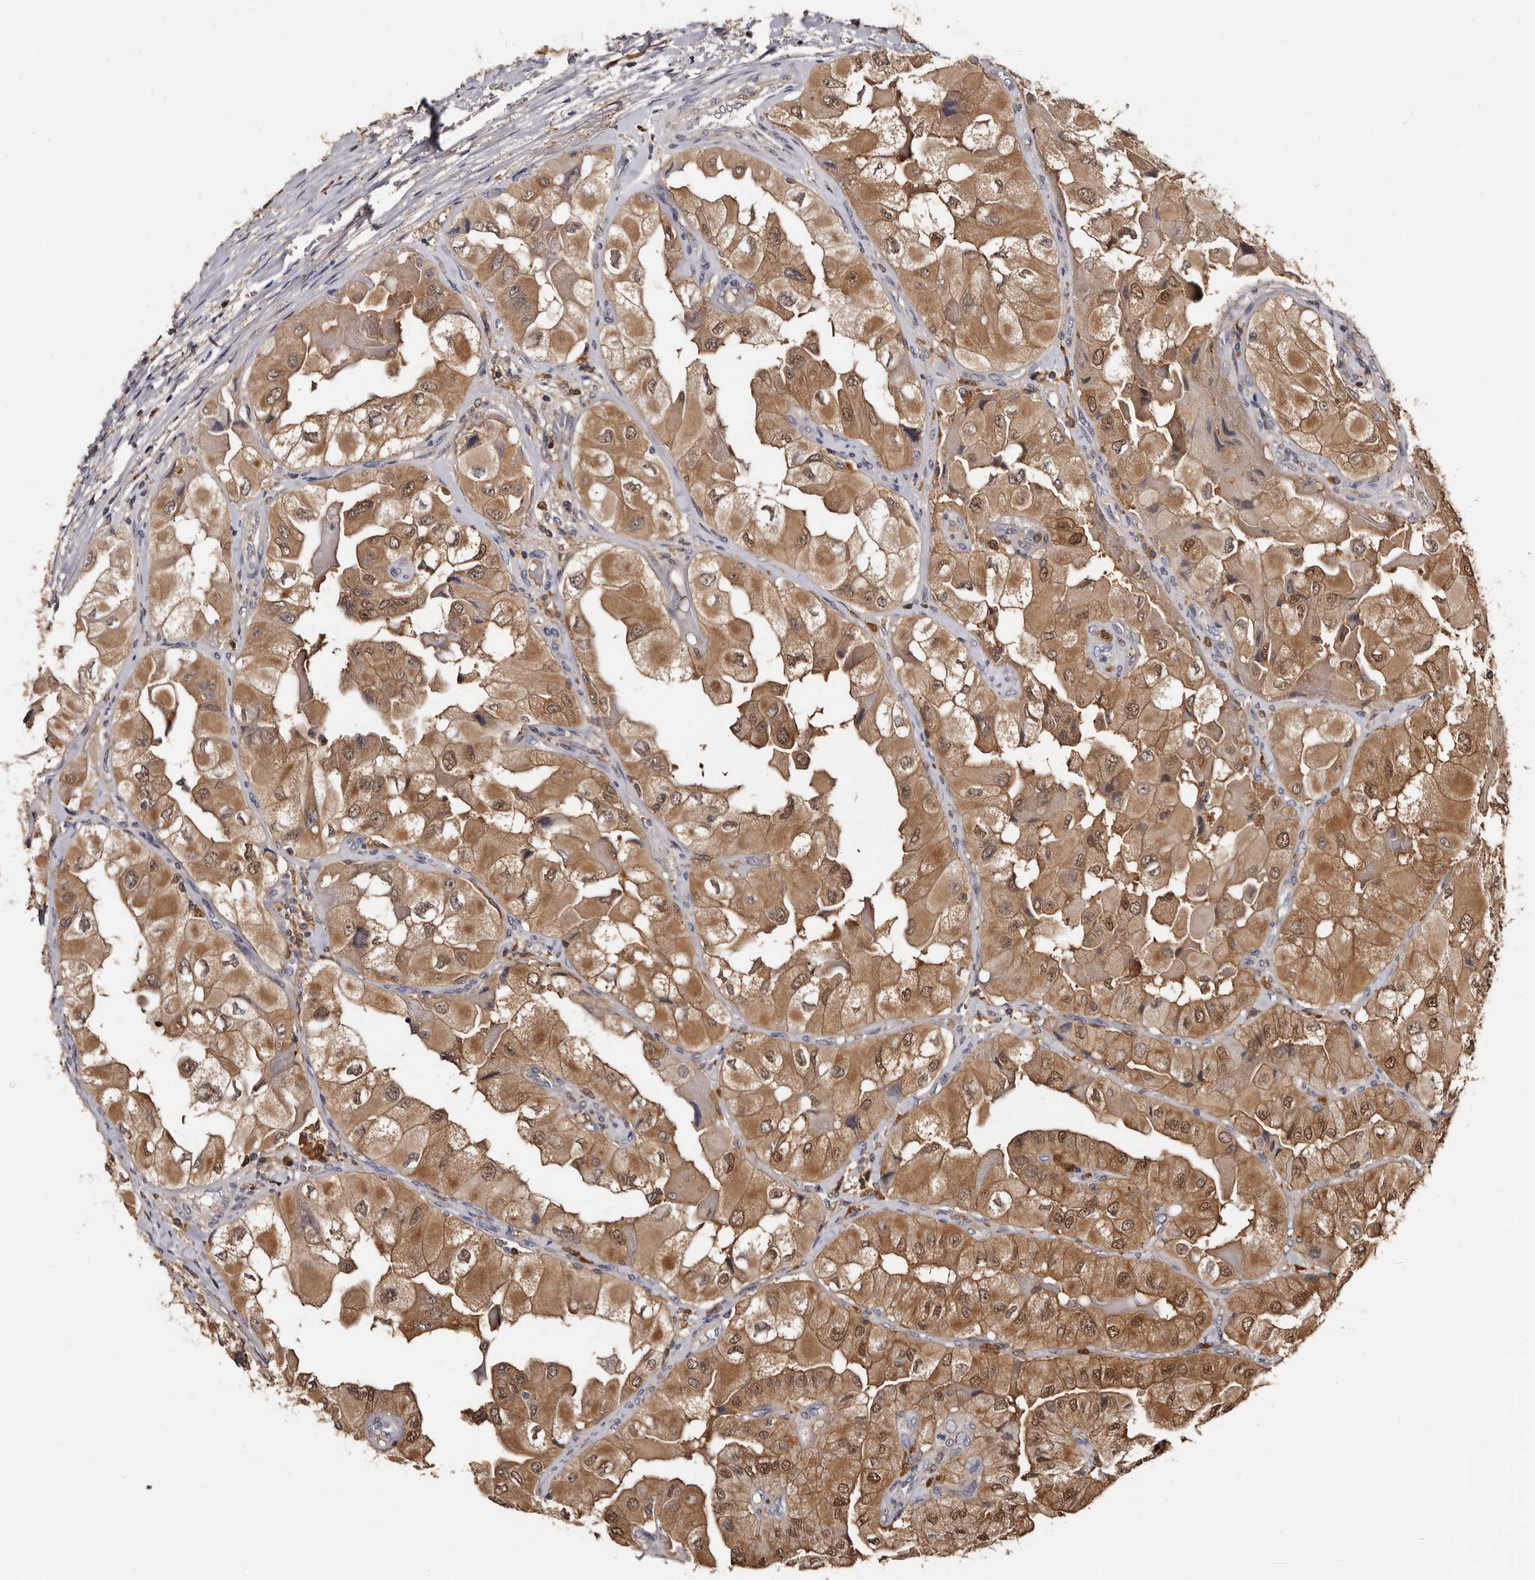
{"staining": {"intensity": "moderate", "quantity": ">75%", "location": "cytoplasmic/membranous,nuclear"}, "tissue": "thyroid cancer", "cell_type": "Tumor cells", "image_type": "cancer", "snomed": [{"axis": "morphology", "description": "Papillary adenocarcinoma, NOS"}, {"axis": "topography", "description": "Thyroid gland"}], "caption": "This micrograph shows immunohistochemistry (IHC) staining of papillary adenocarcinoma (thyroid), with medium moderate cytoplasmic/membranous and nuclear expression in approximately >75% of tumor cells.", "gene": "DNPH1", "patient": {"sex": "female", "age": 59}}